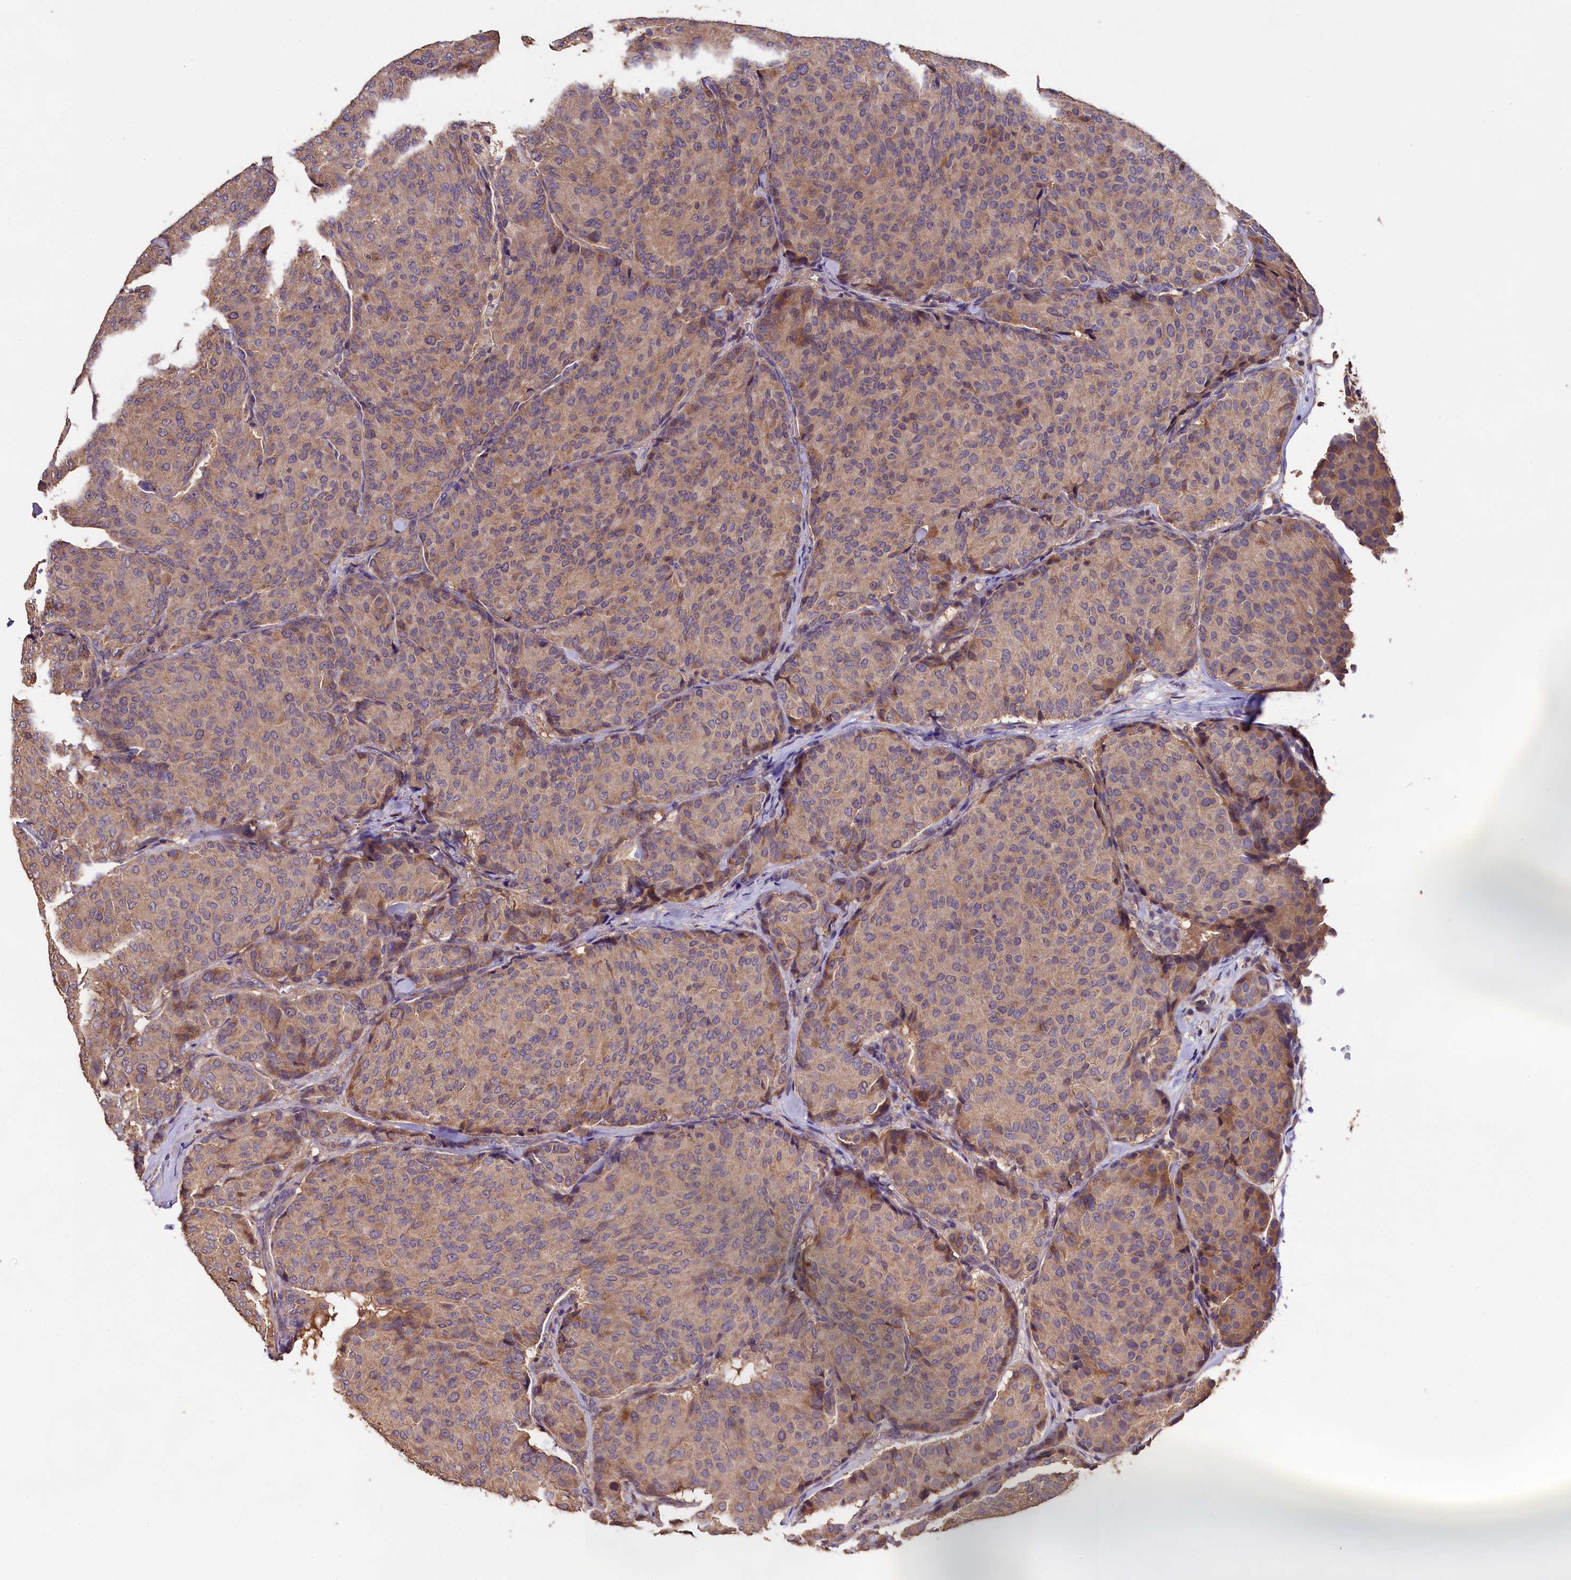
{"staining": {"intensity": "weak", "quantity": ">75%", "location": "cytoplasmic/membranous"}, "tissue": "breast cancer", "cell_type": "Tumor cells", "image_type": "cancer", "snomed": [{"axis": "morphology", "description": "Duct carcinoma"}, {"axis": "topography", "description": "Breast"}], "caption": "Protein staining of breast infiltrating ductal carcinoma tissue shows weak cytoplasmic/membranous positivity in approximately >75% of tumor cells.", "gene": "ENKD1", "patient": {"sex": "female", "age": 75}}